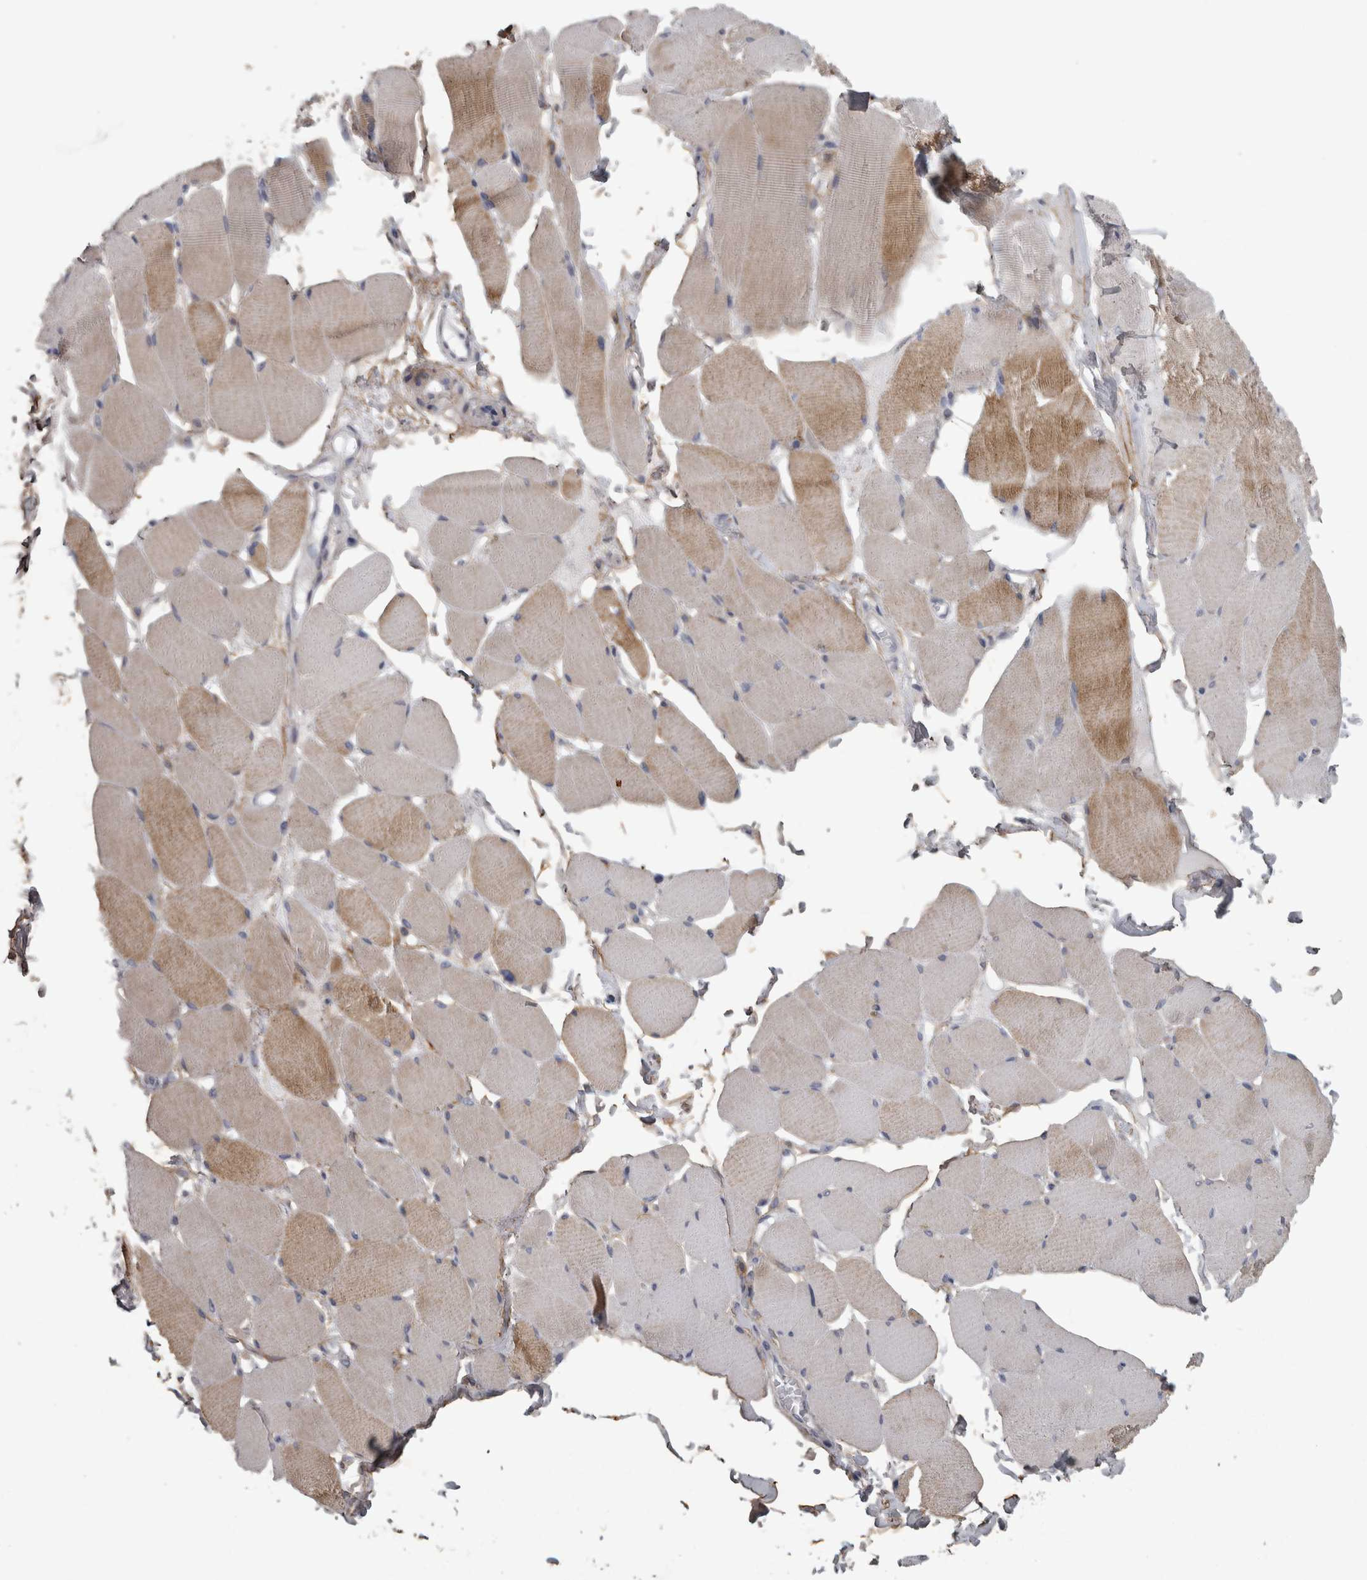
{"staining": {"intensity": "moderate", "quantity": "<25%", "location": "cytoplasmic/membranous"}, "tissue": "skeletal muscle", "cell_type": "Myocytes", "image_type": "normal", "snomed": [{"axis": "morphology", "description": "Normal tissue, NOS"}, {"axis": "topography", "description": "Skin"}, {"axis": "topography", "description": "Skeletal muscle"}], "caption": "High-magnification brightfield microscopy of benign skeletal muscle stained with DAB (3,3'-diaminobenzidine) (brown) and counterstained with hematoxylin (blue). myocytes exhibit moderate cytoplasmic/membranous staining is seen in about<25% of cells.", "gene": "EFEMP2", "patient": {"sex": "male", "age": 83}}